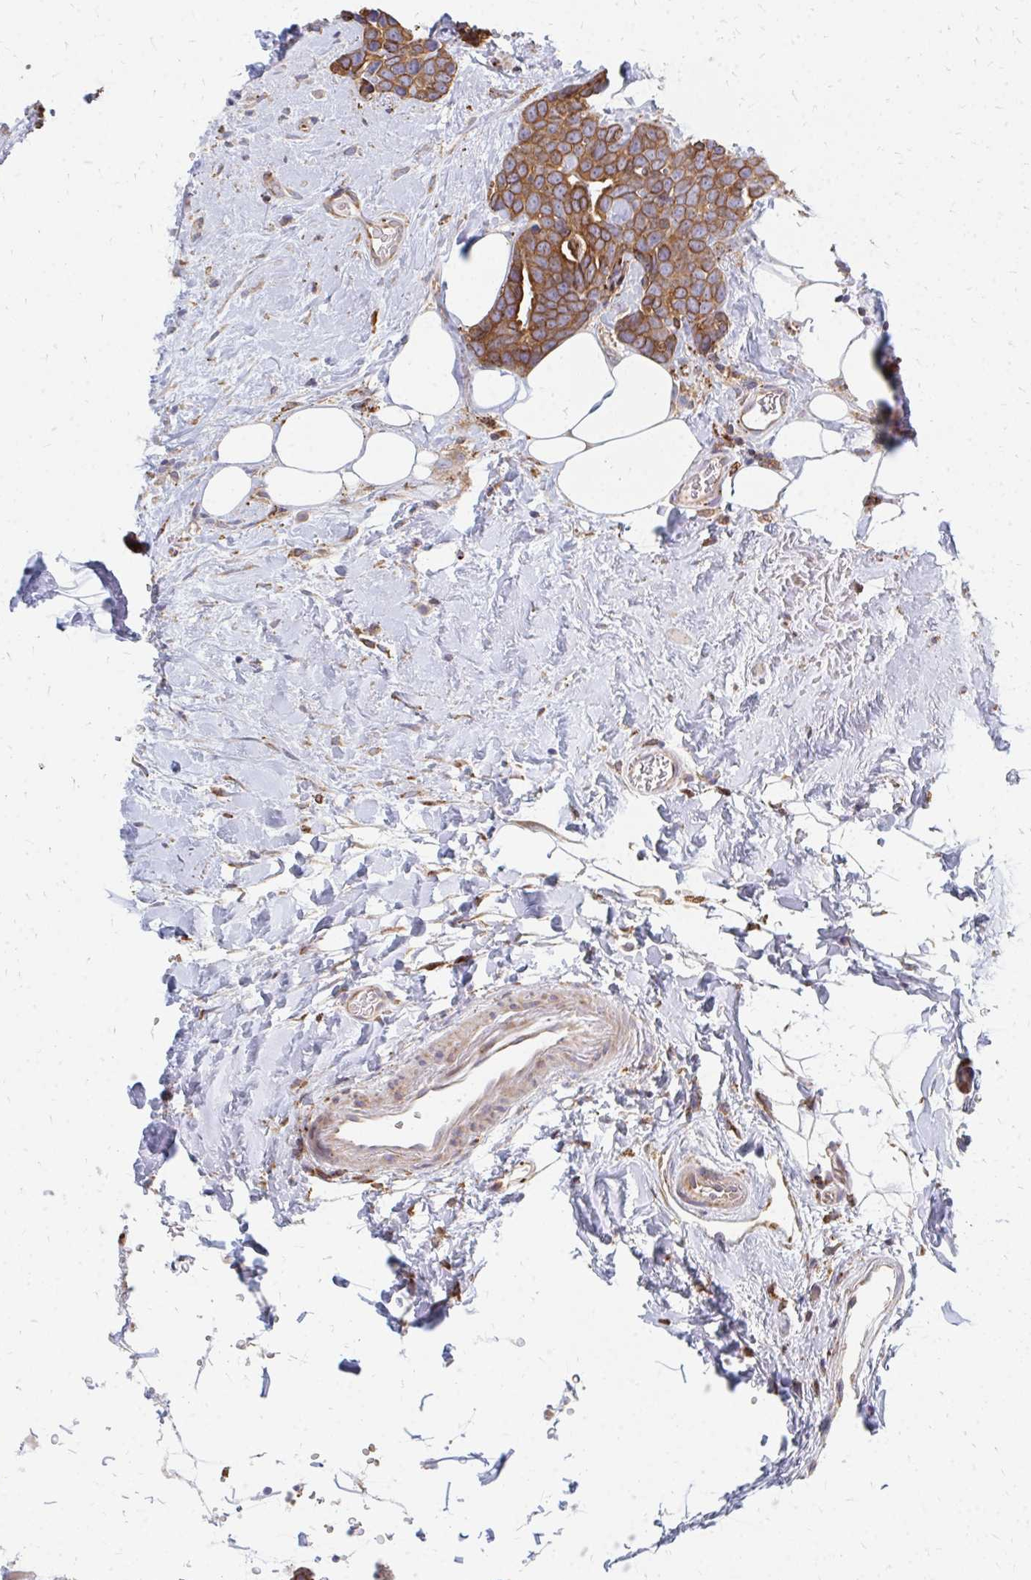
{"staining": {"intensity": "moderate", "quantity": ">75%", "location": "cytoplasmic/membranous"}, "tissue": "breast cancer", "cell_type": "Tumor cells", "image_type": "cancer", "snomed": [{"axis": "morphology", "description": "Duct carcinoma"}, {"axis": "topography", "description": "Breast"}], "caption": "Tumor cells show moderate cytoplasmic/membranous positivity in about >75% of cells in invasive ductal carcinoma (breast).", "gene": "PPP1R13L", "patient": {"sex": "female", "age": 71}}